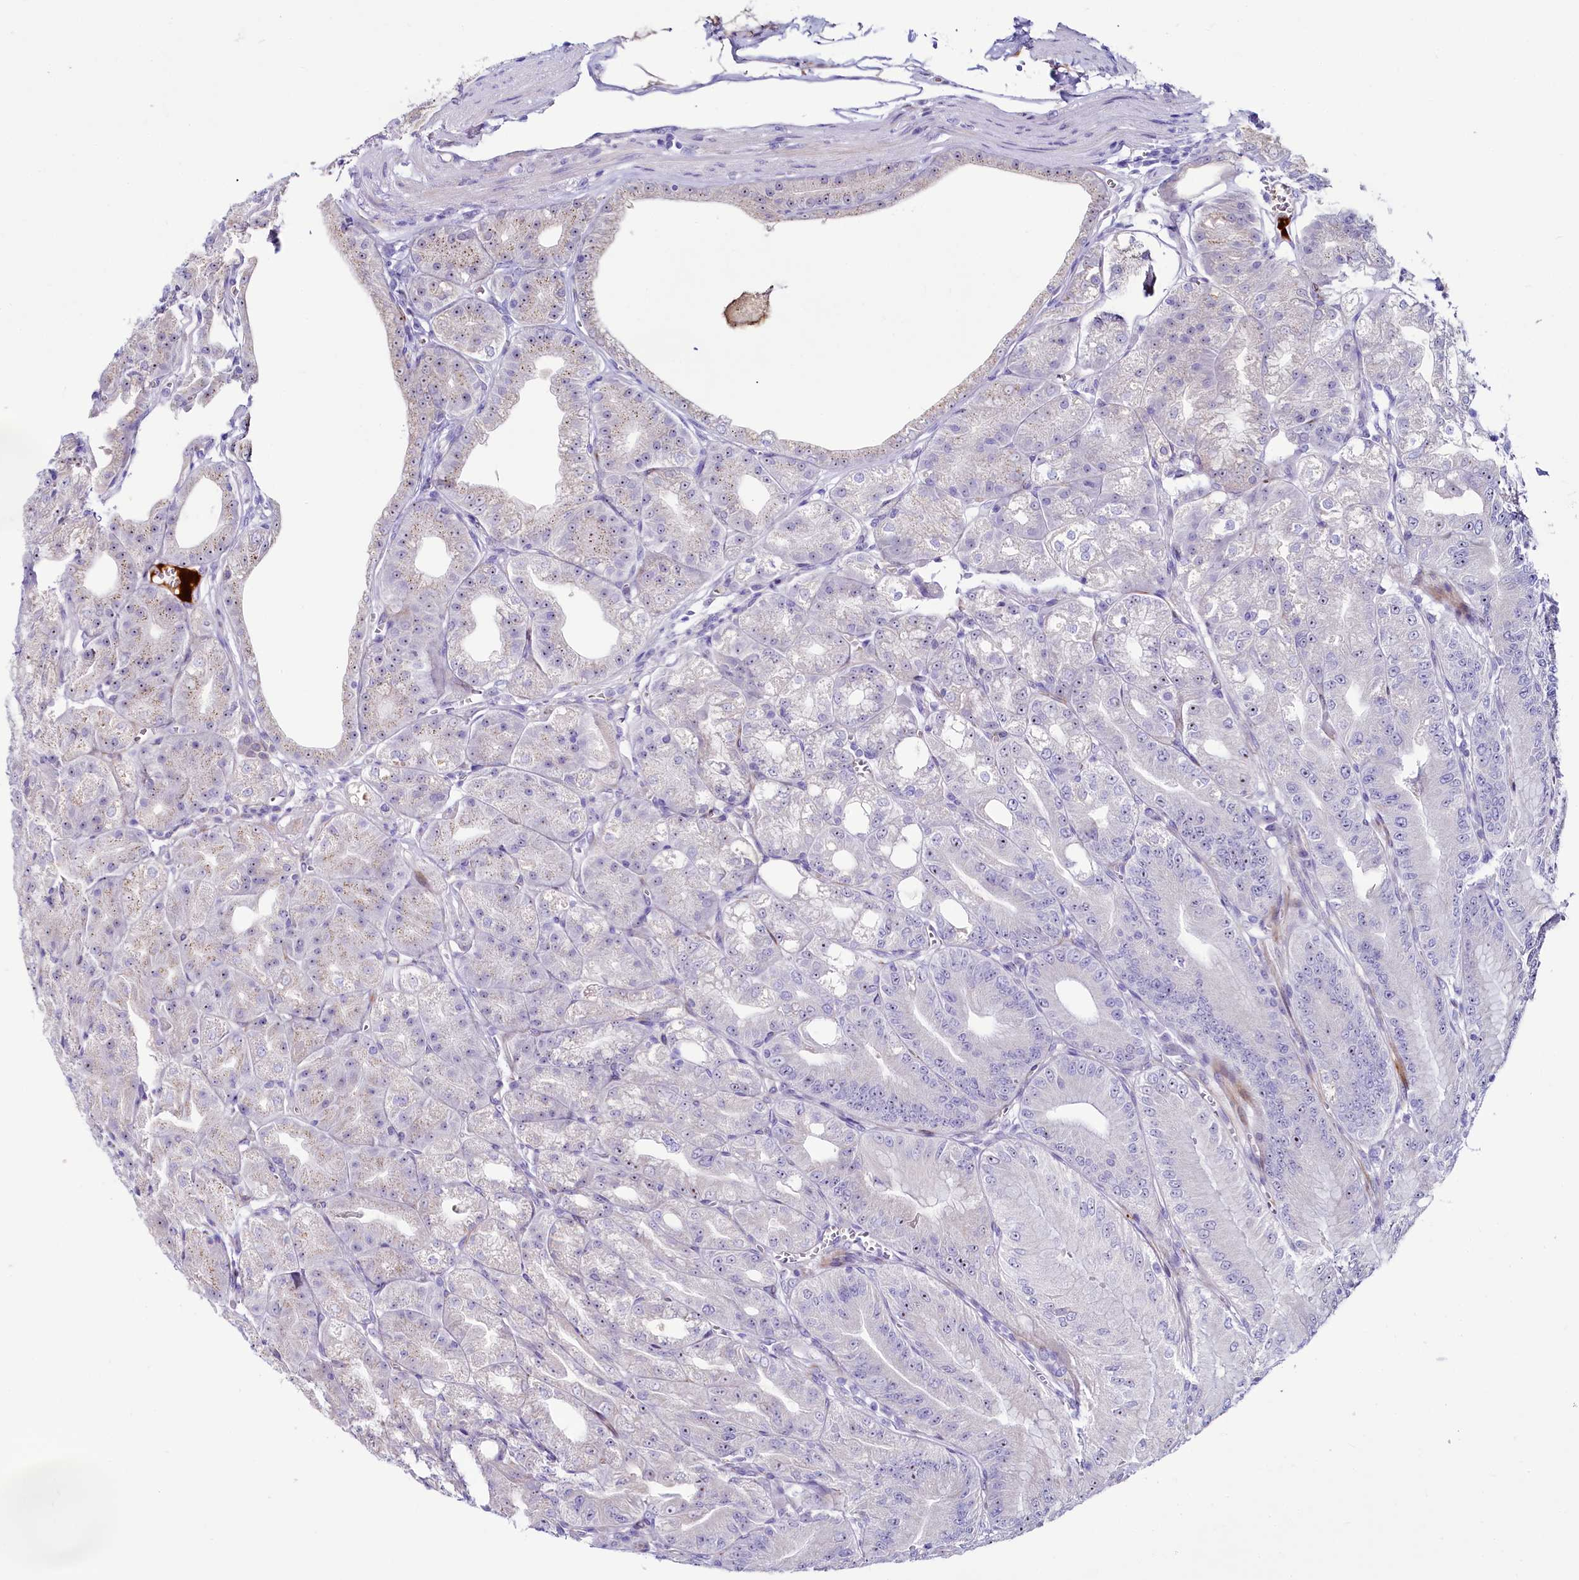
{"staining": {"intensity": "weak", "quantity": "<25%", "location": "cytoplasmic/membranous,nuclear"}, "tissue": "stomach", "cell_type": "Glandular cells", "image_type": "normal", "snomed": [{"axis": "morphology", "description": "Normal tissue, NOS"}, {"axis": "topography", "description": "Stomach, upper"}, {"axis": "topography", "description": "Stomach, lower"}], "caption": "Photomicrograph shows no protein positivity in glandular cells of unremarkable stomach.", "gene": "SH3TC2", "patient": {"sex": "male", "age": 71}}